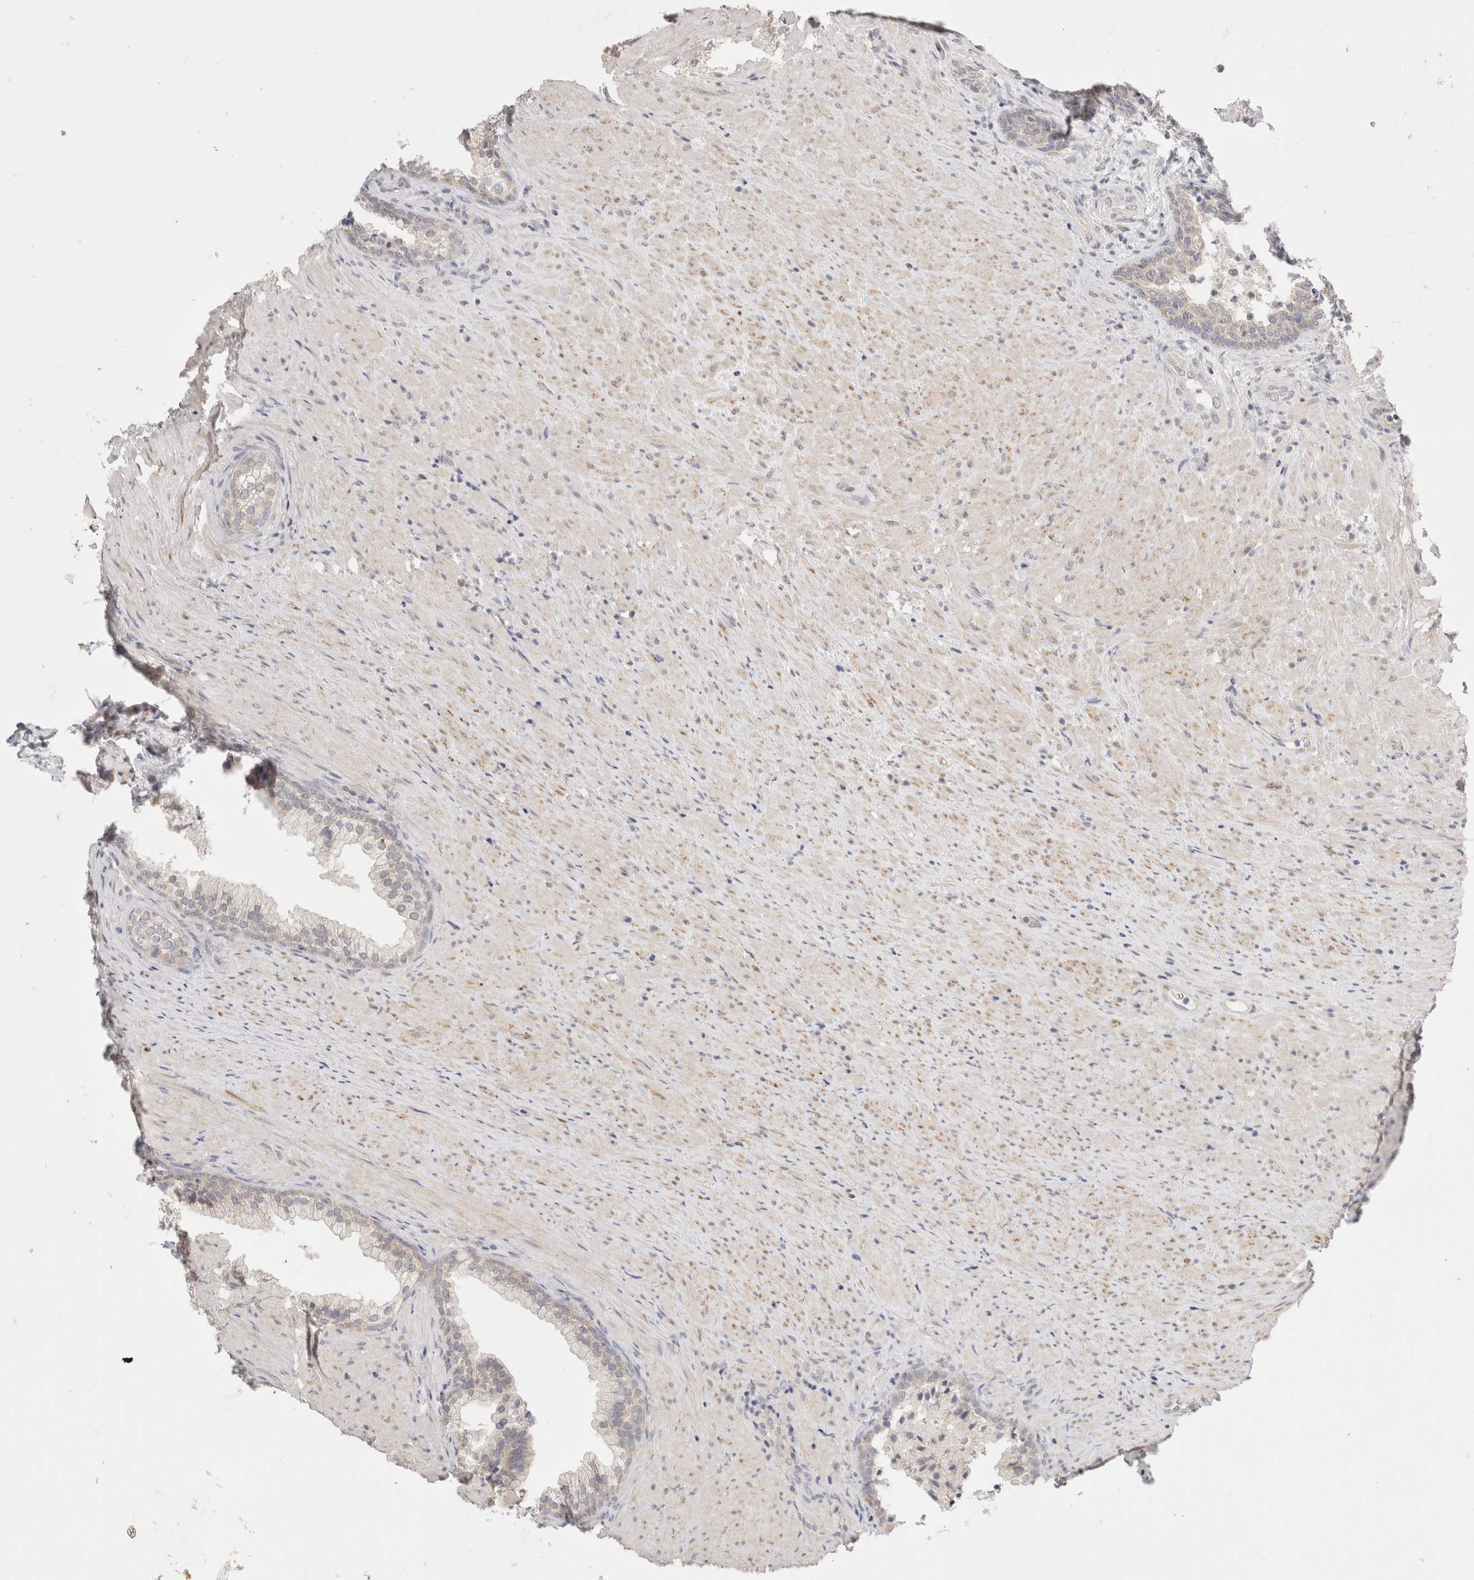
{"staining": {"intensity": "moderate", "quantity": "<25%", "location": "cytoplasmic/membranous"}, "tissue": "prostate", "cell_type": "Glandular cells", "image_type": "normal", "snomed": [{"axis": "morphology", "description": "Normal tissue, NOS"}, {"axis": "topography", "description": "Prostate"}], "caption": "Human prostate stained for a protein (brown) displays moderate cytoplasmic/membranous positive expression in approximately <25% of glandular cells.", "gene": "CHRM4", "patient": {"sex": "male", "age": 76}}